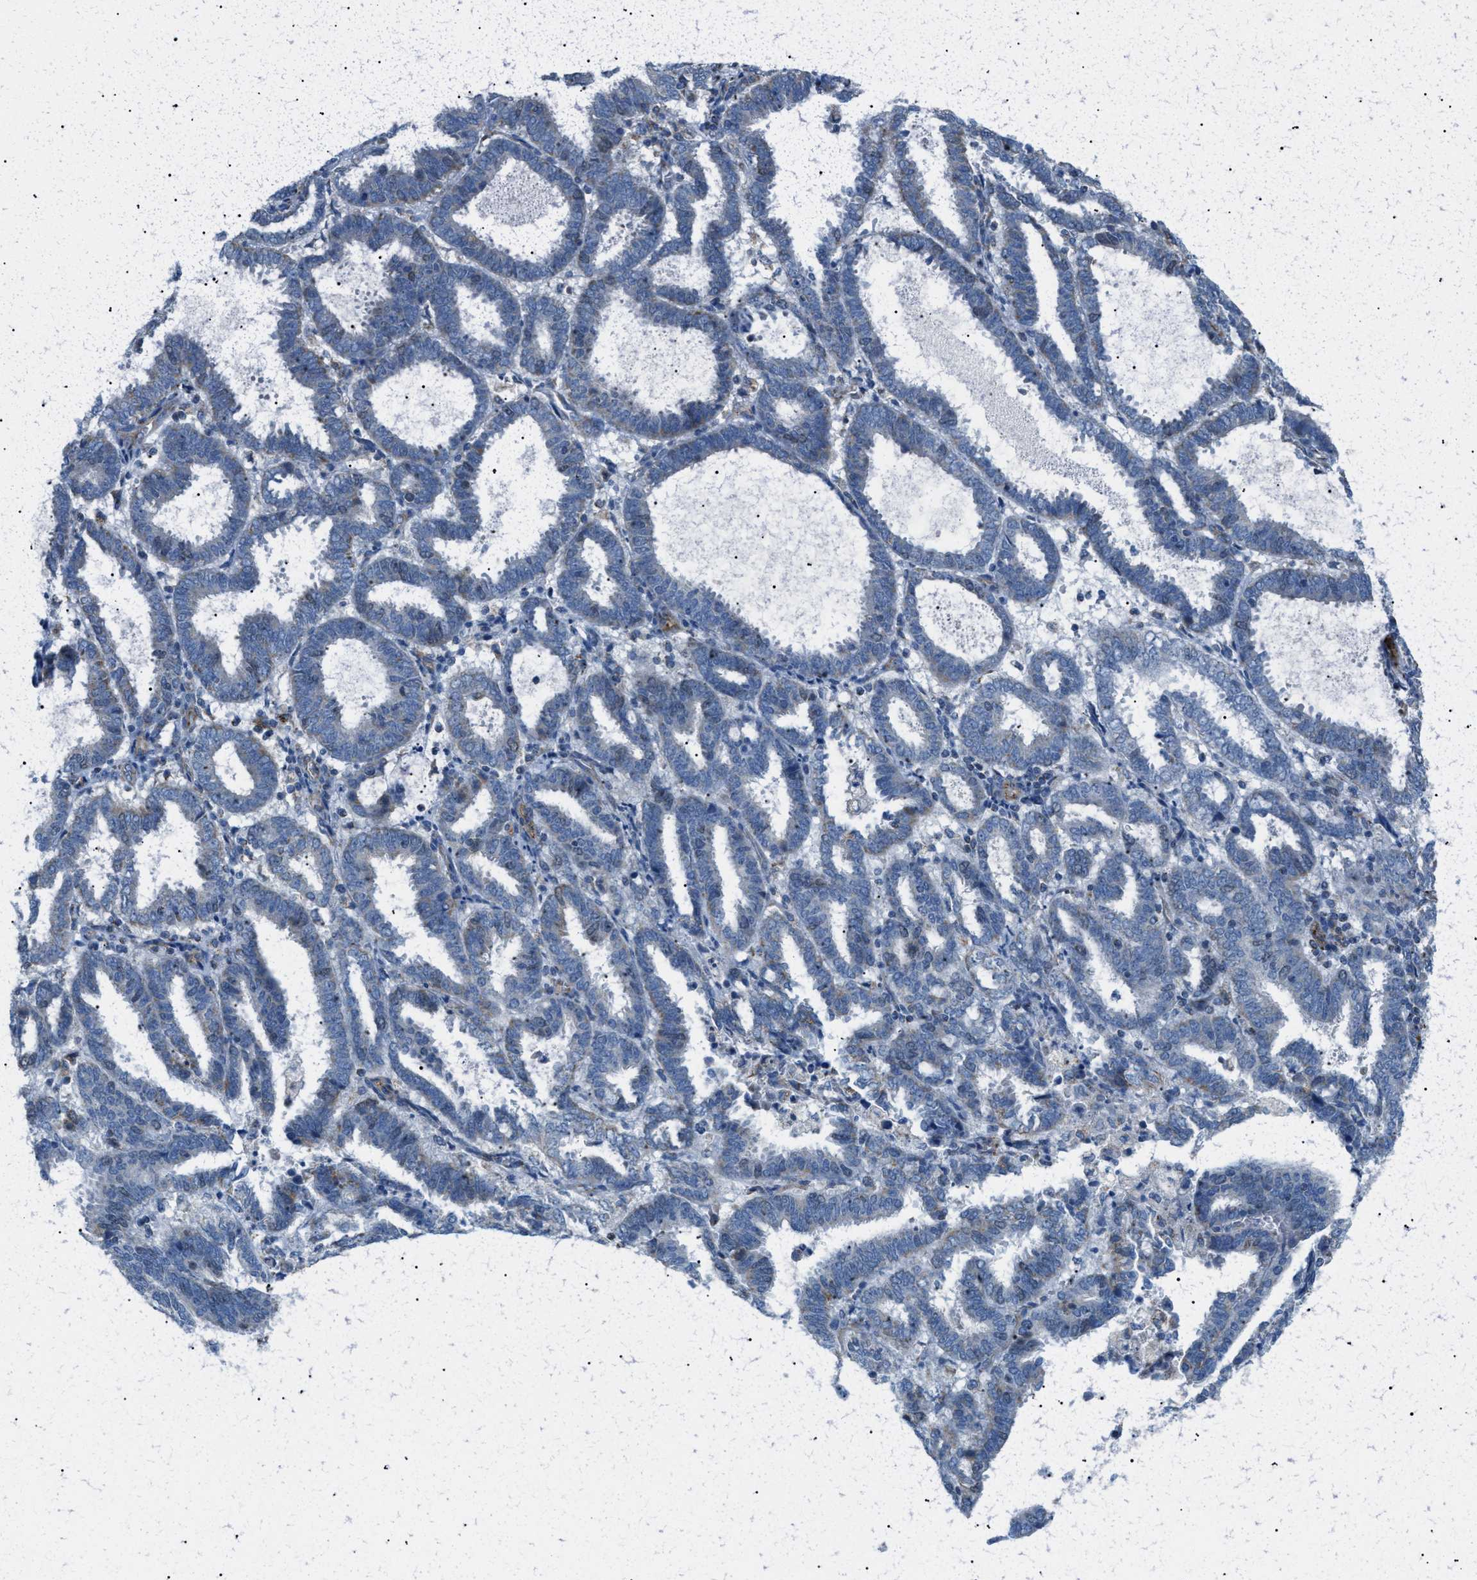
{"staining": {"intensity": "weak", "quantity": "<25%", "location": "cytoplasmic/membranous"}, "tissue": "endometrial cancer", "cell_type": "Tumor cells", "image_type": "cancer", "snomed": [{"axis": "morphology", "description": "Adenocarcinoma, NOS"}, {"axis": "topography", "description": "Uterus"}], "caption": "Tumor cells are negative for brown protein staining in endometrial cancer.", "gene": "JADE1", "patient": {"sex": "female", "age": 83}}